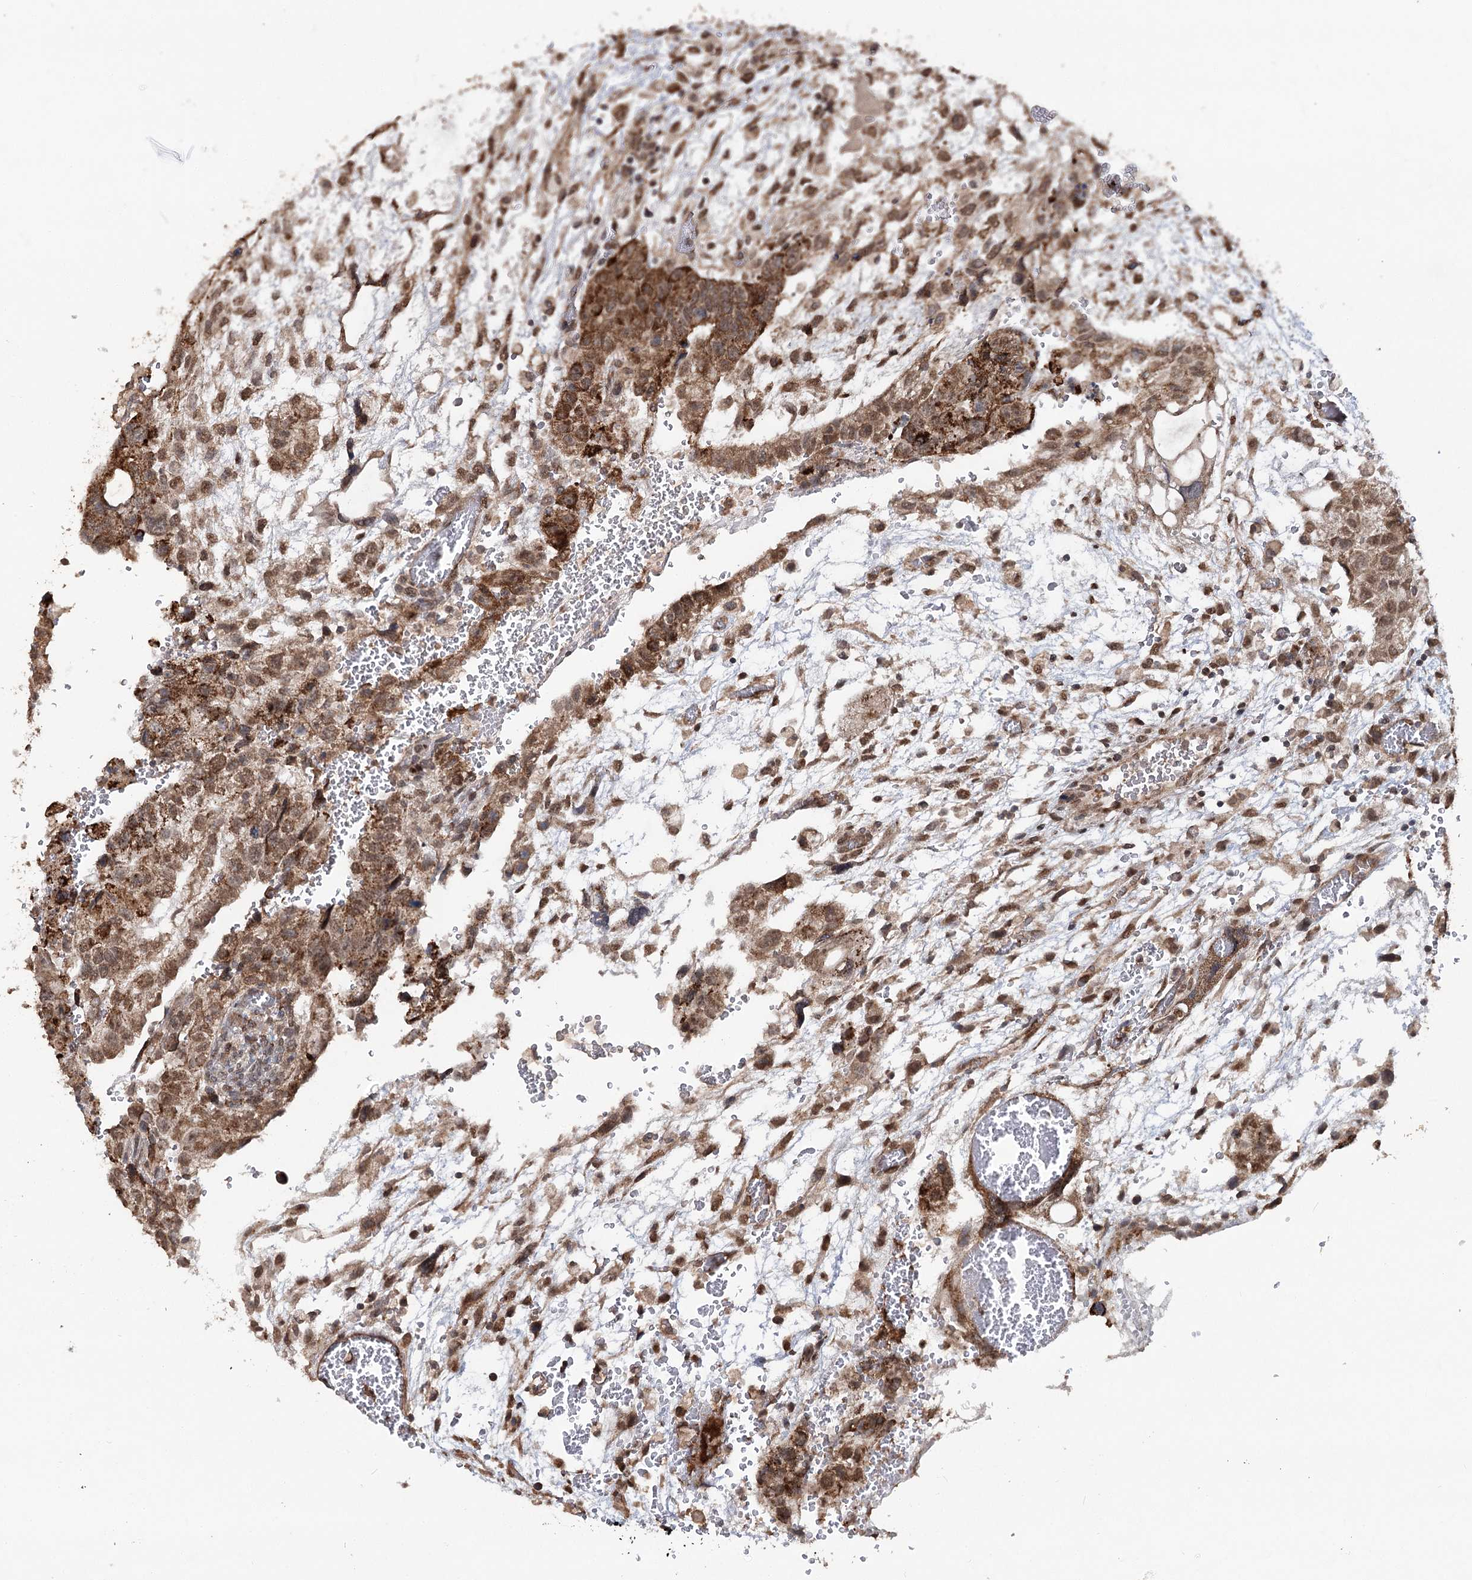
{"staining": {"intensity": "moderate", "quantity": ">75%", "location": "cytoplasmic/membranous,nuclear"}, "tissue": "testis cancer", "cell_type": "Tumor cells", "image_type": "cancer", "snomed": [{"axis": "morphology", "description": "Carcinoma, Embryonal, NOS"}, {"axis": "topography", "description": "Testis"}], "caption": "Immunohistochemistry of human embryonal carcinoma (testis) exhibits medium levels of moderate cytoplasmic/membranous and nuclear staining in approximately >75% of tumor cells.", "gene": "ZNRF3", "patient": {"sex": "male", "age": 36}}